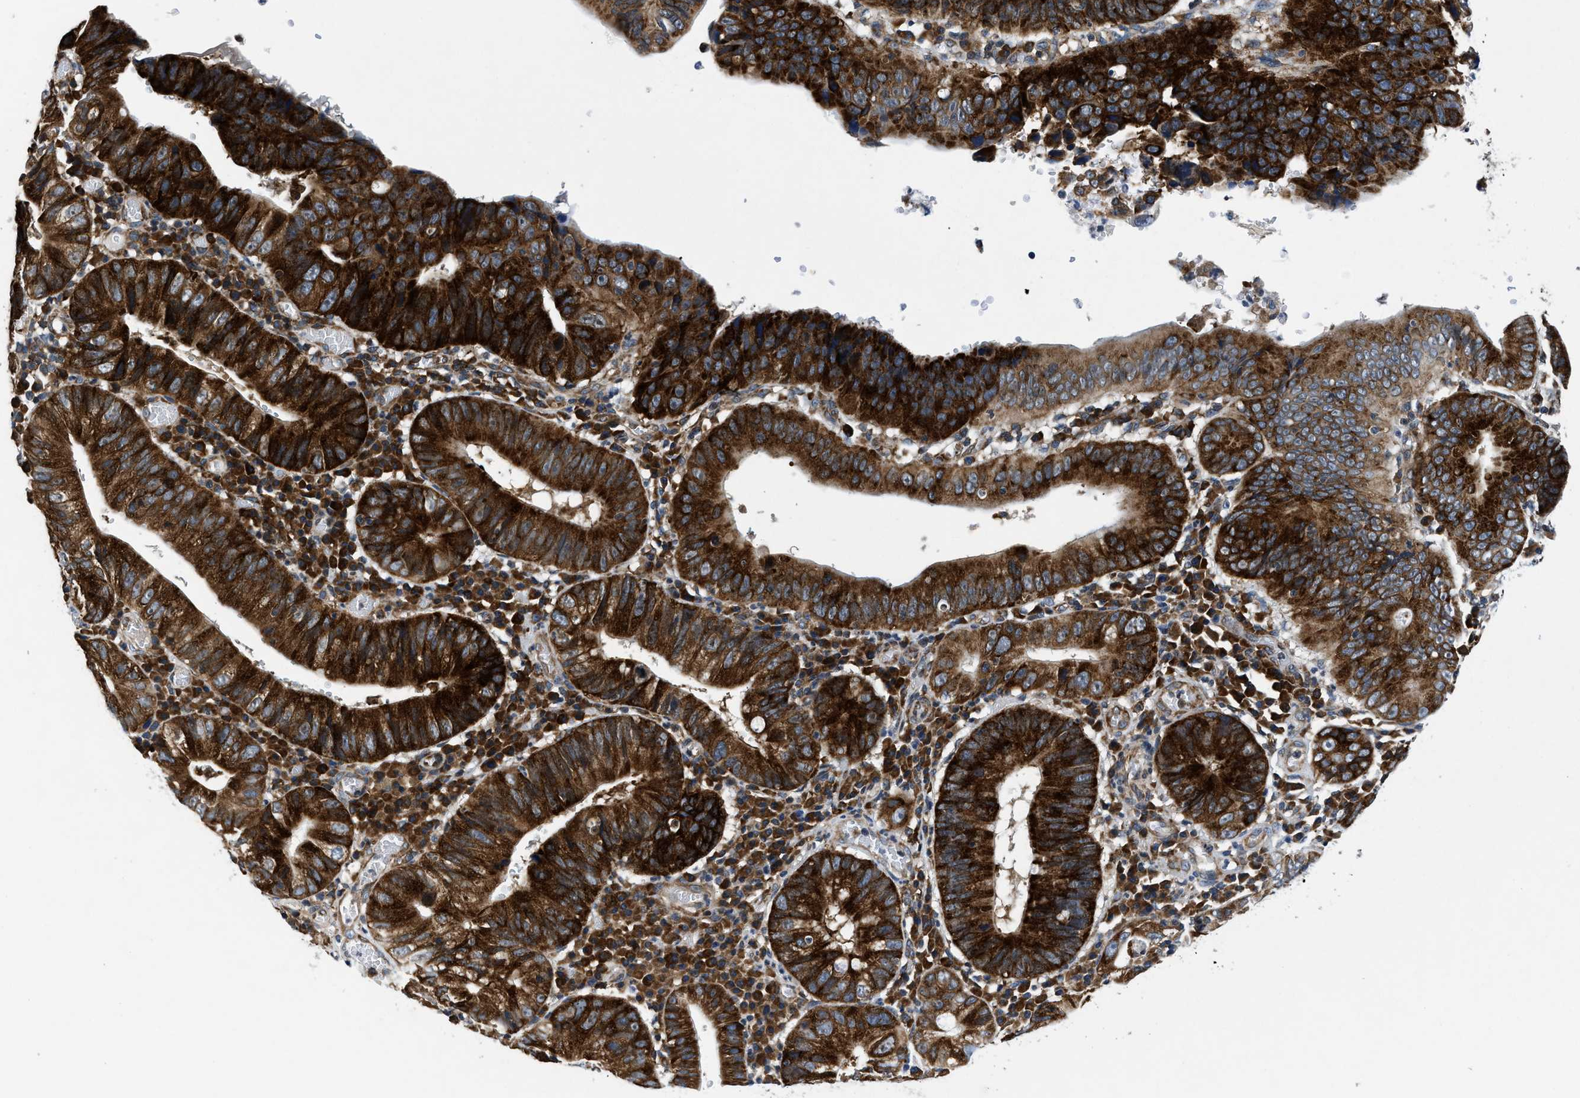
{"staining": {"intensity": "strong", "quantity": ">75%", "location": "cytoplasmic/membranous"}, "tissue": "stomach cancer", "cell_type": "Tumor cells", "image_type": "cancer", "snomed": [{"axis": "morphology", "description": "Adenocarcinoma, NOS"}, {"axis": "topography", "description": "Stomach"}], "caption": "Strong cytoplasmic/membranous expression is appreciated in approximately >75% of tumor cells in stomach adenocarcinoma. Nuclei are stained in blue.", "gene": "PA2G4", "patient": {"sex": "male", "age": 59}}